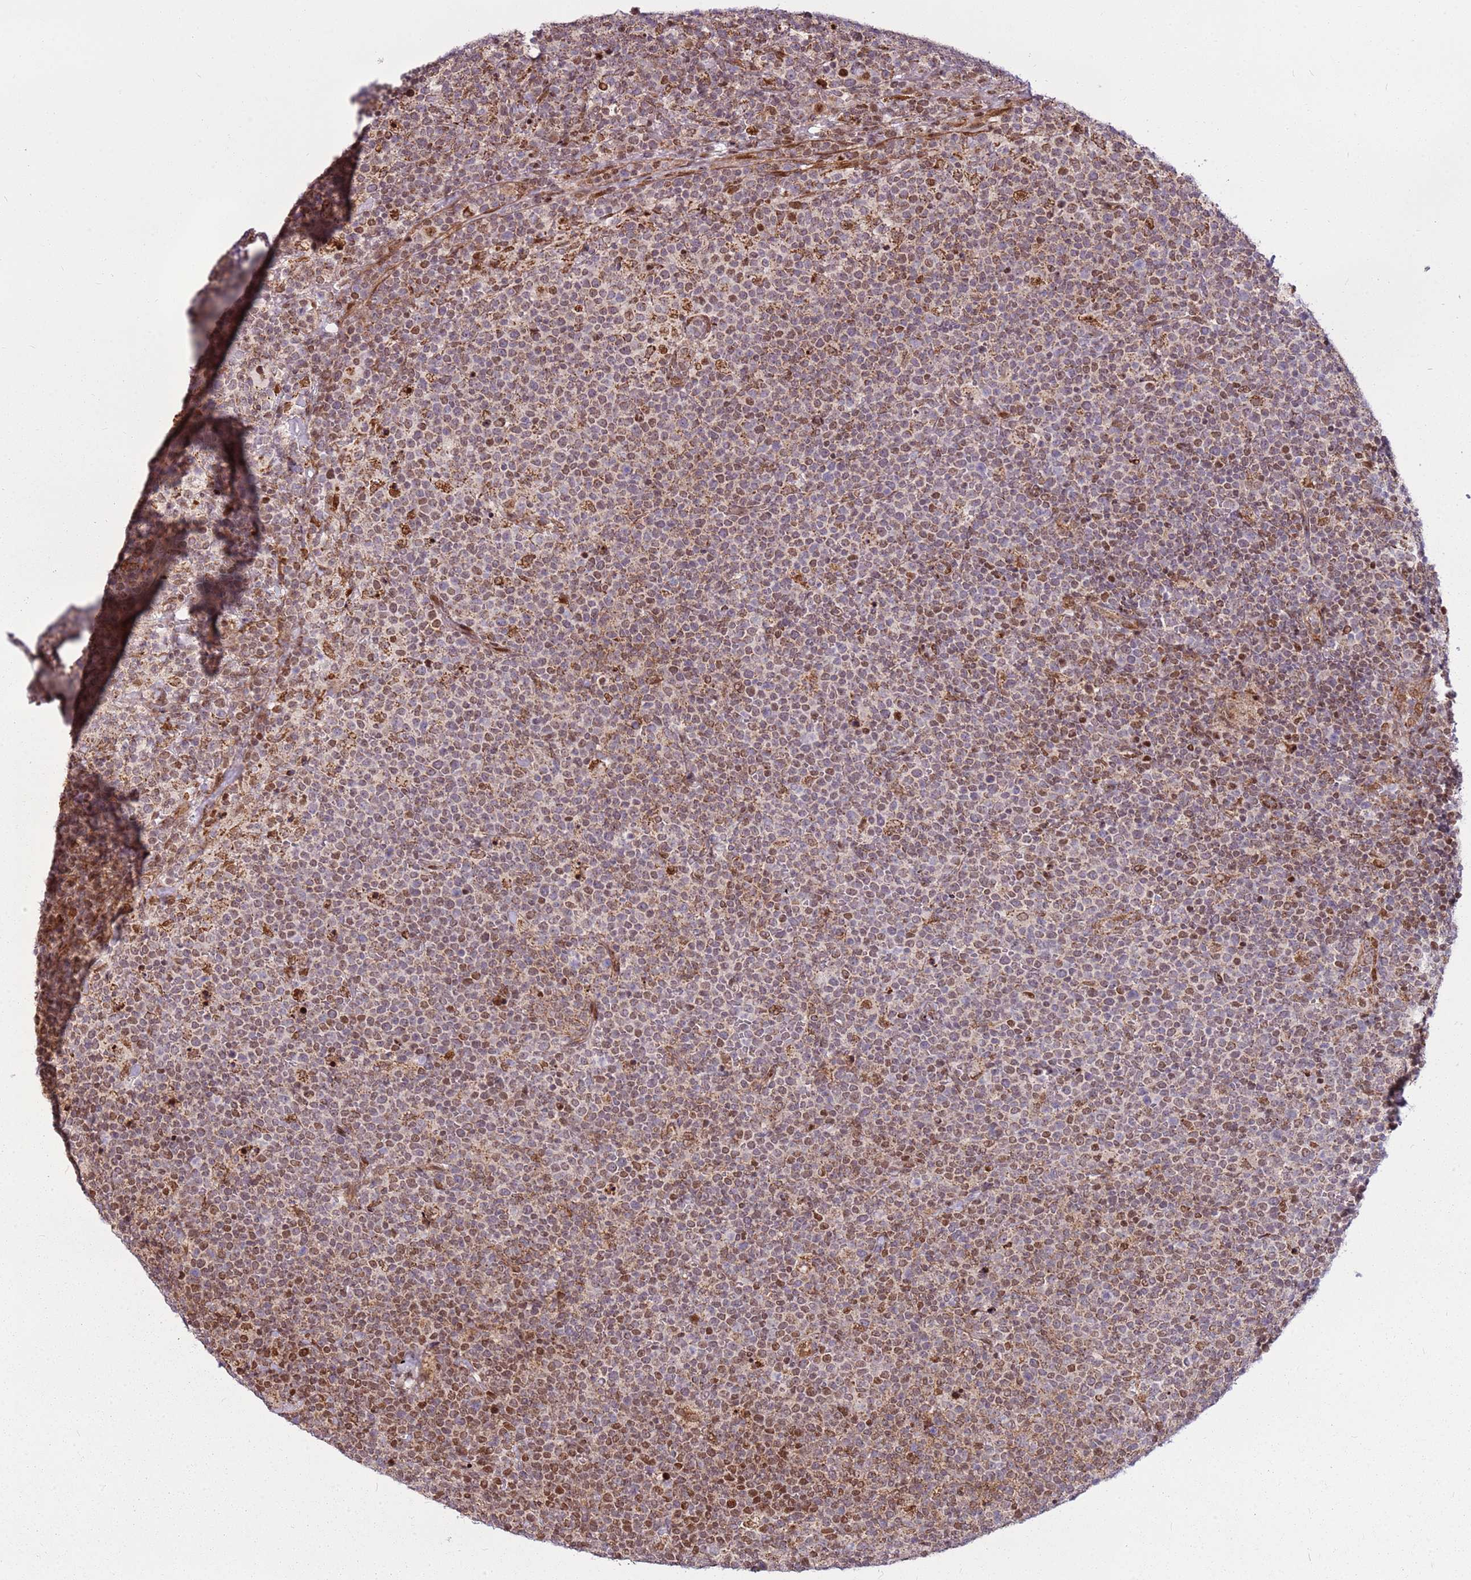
{"staining": {"intensity": "moderate", "quantity": ">75%", "location": "cytoplasmic/membranous,nuclear"}, "tissue": "lymphoma", "cell_type": "Tumor cells", "image_type": "cancer", "snomed": [{"axis": "morphology", "description": "Malignant lymphoma, non-Hodgkin's type, High grade"}, {"axis": "topography", "description": "Lymph node"}], "caption": "Immunohistochemistry (IHC) histopathology image of human malignant lymphoma, non-Hodgkin's type (high-grade) stained for a protein (brown), which displays medium levels of moderate cytoplasmic/membranous and nuclear expression in approximately >75% of tumor cells.", "gene": "PCTP", "patient": {"sex": "male", "age": 61}}